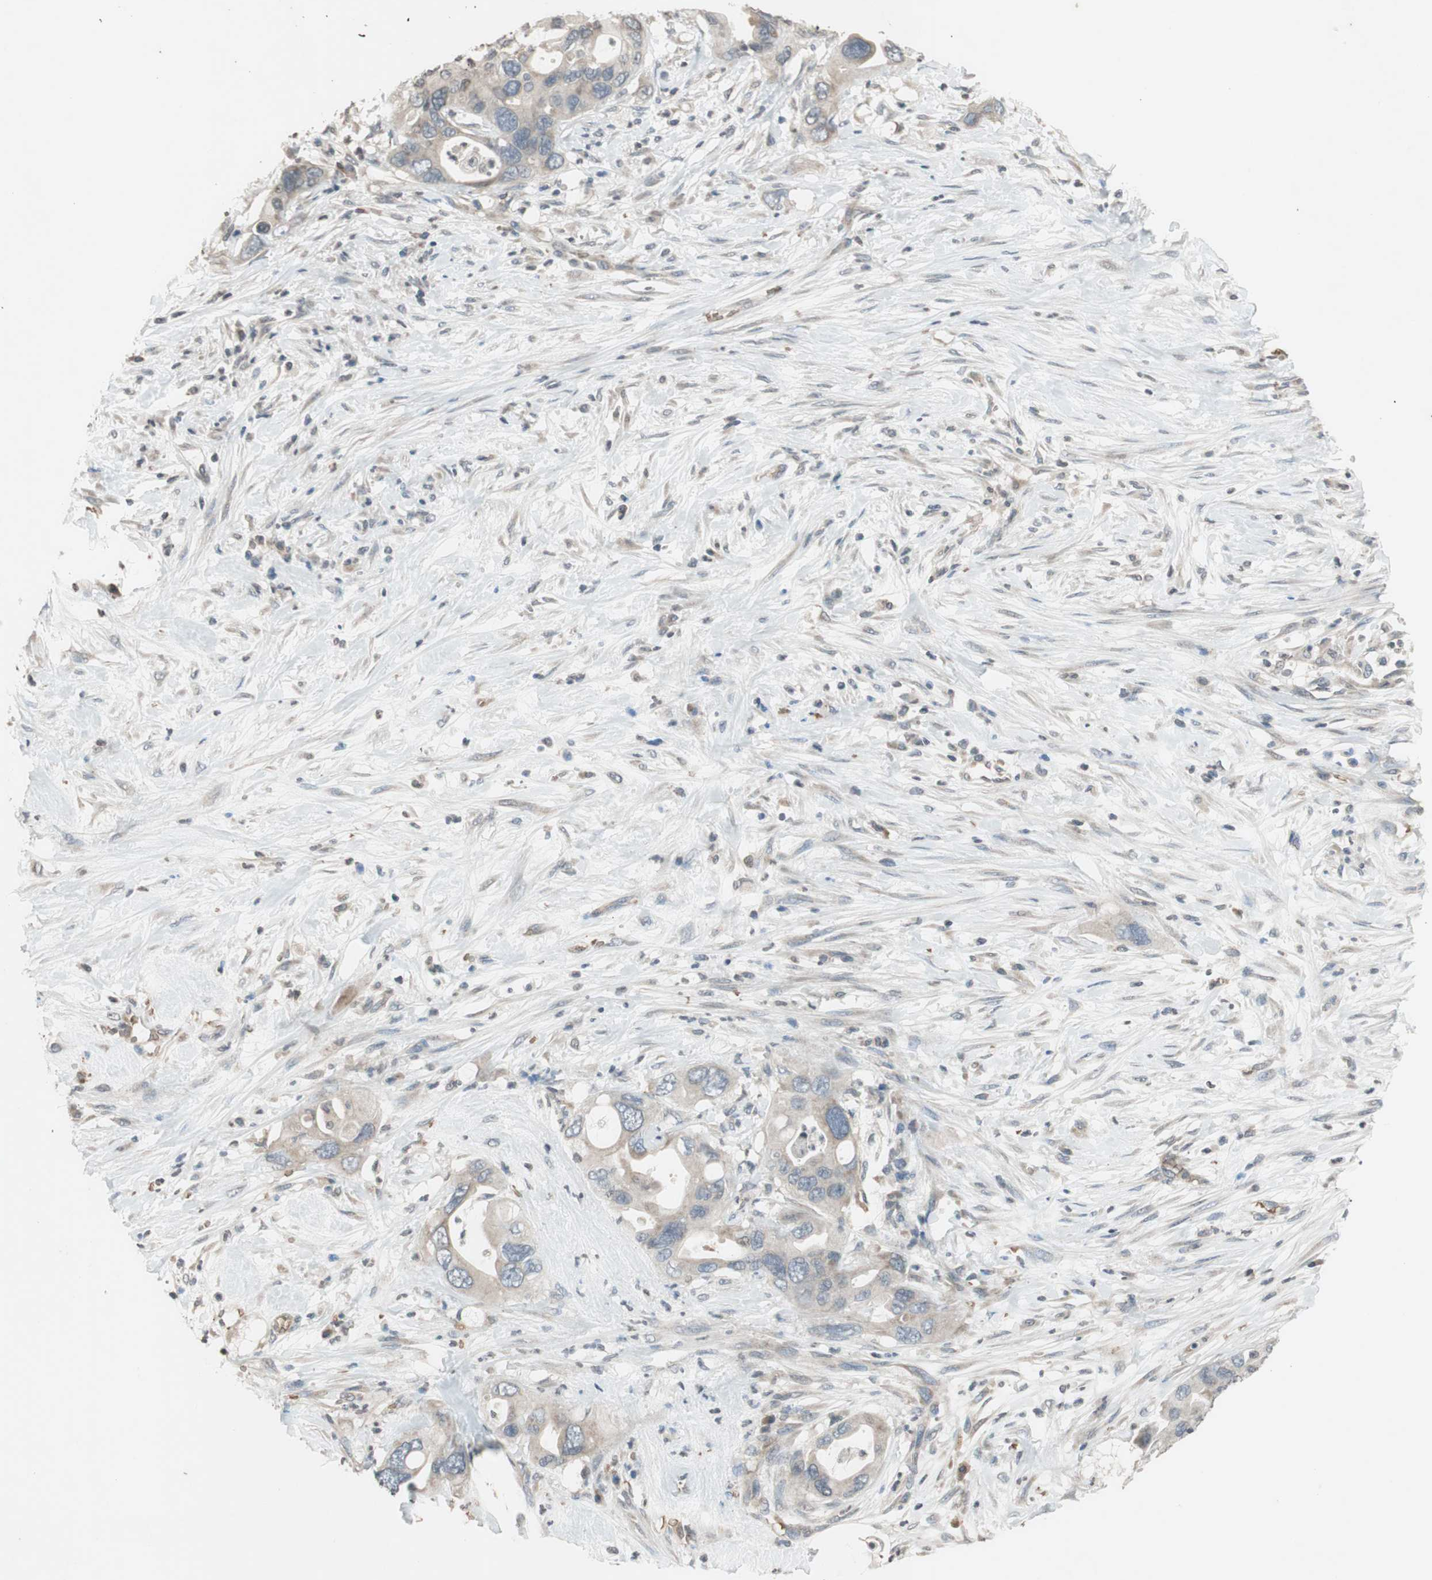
{"staining": {"intensity": "weak", "quantity": "<25%", "location": "cytoplasmic/membranous"}, "tissue": "pancreatic cancer", "cell_type": "Tumor cells", "image_type": "cancer", "snomed": [{"axis": "morphology", "description": "Adenocarcinoma, NOS"}, {"axis": "topography", "description": "Pancreas"}], "caption": "The micrograph displays no significant expression in tumor cells of pancreatic cancer (adenocarcinoma). (Brightfield microscopy of DAB (3,3'-diaminobenzidine) immunohistochemistry (IHC) at high magnification).", "gene": "GYPC", "patient": {"sex": "female", "age": 71}}